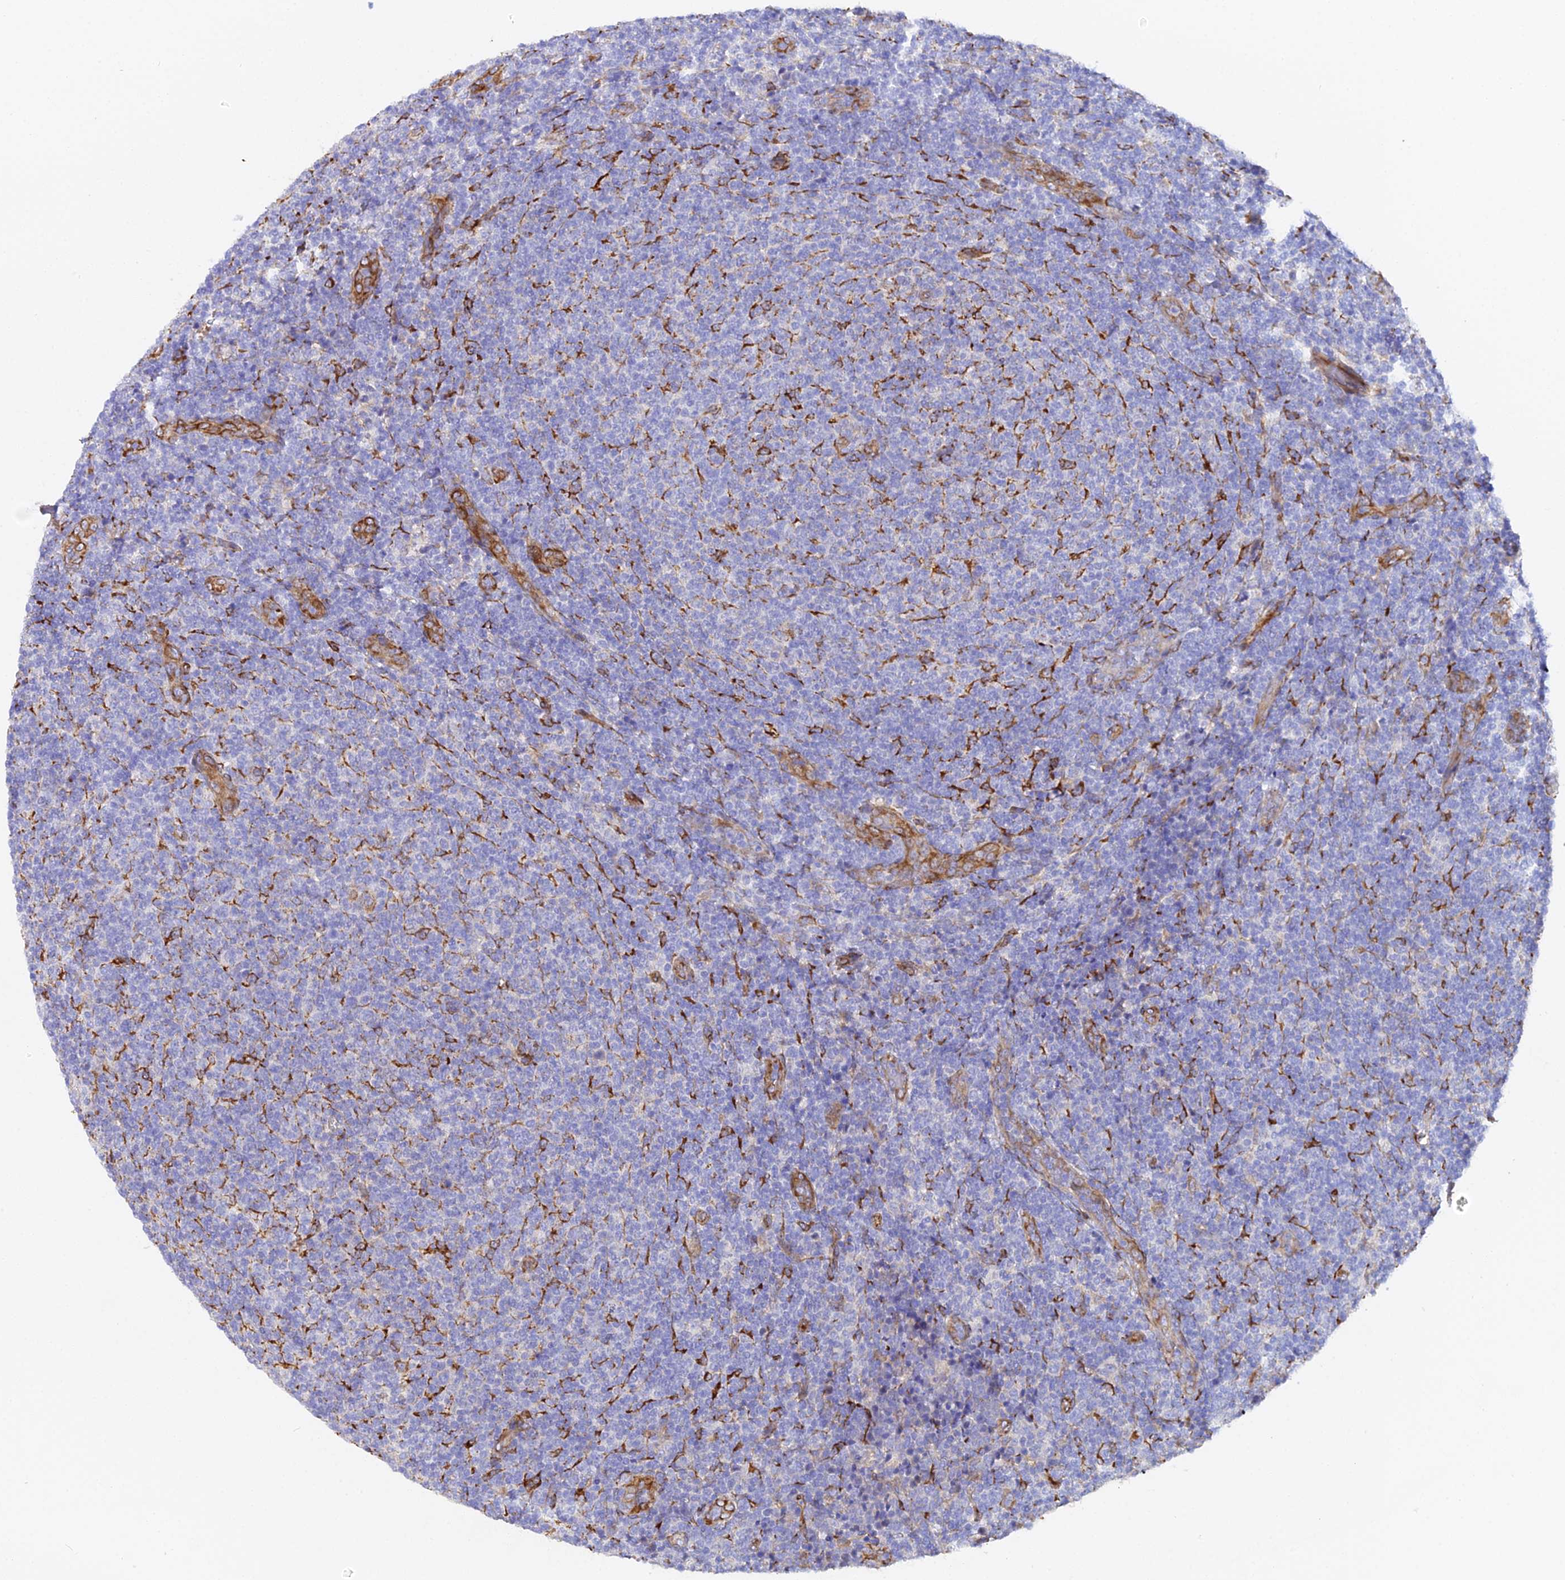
{"staining": {"intensity": "negative", "quantity": "none", "location": "none"}, "tissue": "lymphoma", "cell_type": "Tumor cells", "image_type": "cancer", "snomed": [{"axis": "morphology", "description": "Malignant lymphoma, non-Hodgkin's type, Low grade"}, {"axis": "topography", "description": "Lymph node"}], "caption": "A high-resolution histopathology image shows immunohistochemistry staining of low-grade malignant lymphoma, non-Hodgkin's type, which exhibits no significant expression in tumor cells.", "gene": "CFAP45", "patient": {"sex": "male", "age": 66}}